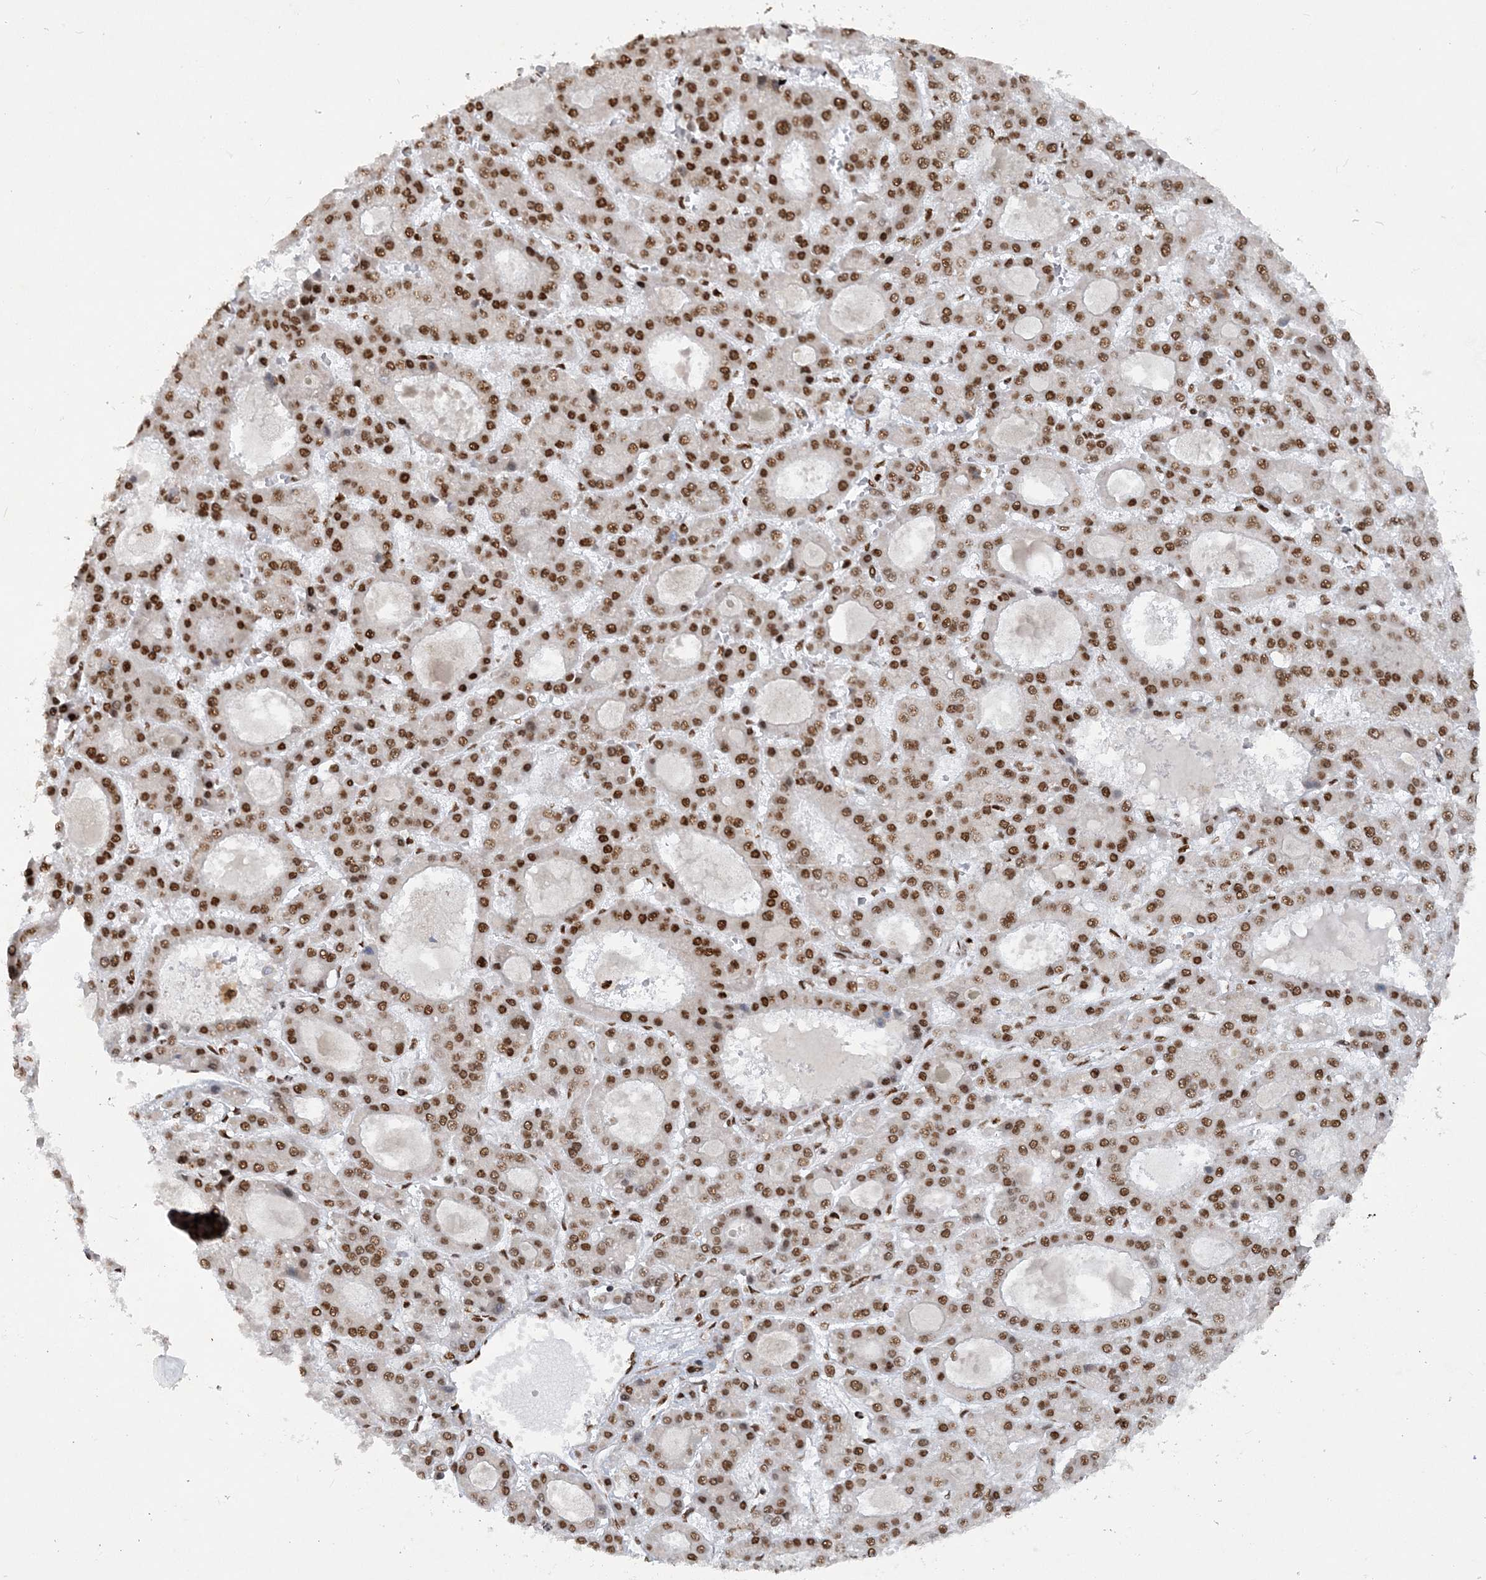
{"staining": {"intensity": "strong", "quantity": ">75%", "location": "nuclear"}, "tissue": "liver cancer", "cell_type": "Tumor cells", "image_type": "cancer", "snomed": [{"axis": "morphology", "description": "Carcinoma, Hepatocellular, NOS"}, {"axis": "topography", "description": "Liver"}], "caption": "High-power microscopy captured an immunohistochemistry photomicrograph of liver cancer (hepatocellular carcinoma), revealing strong nuclear staining in about >75% of tumor cells. The staining was performed using DAB (3,3'-diaminobenzidine) to visualize the protein expression in brown, while the nuclei were stained in blue with hematoxylin (Magnification: 20x).", "gene": "DELE1", "patient": {"sex": "male", "age": 70}}